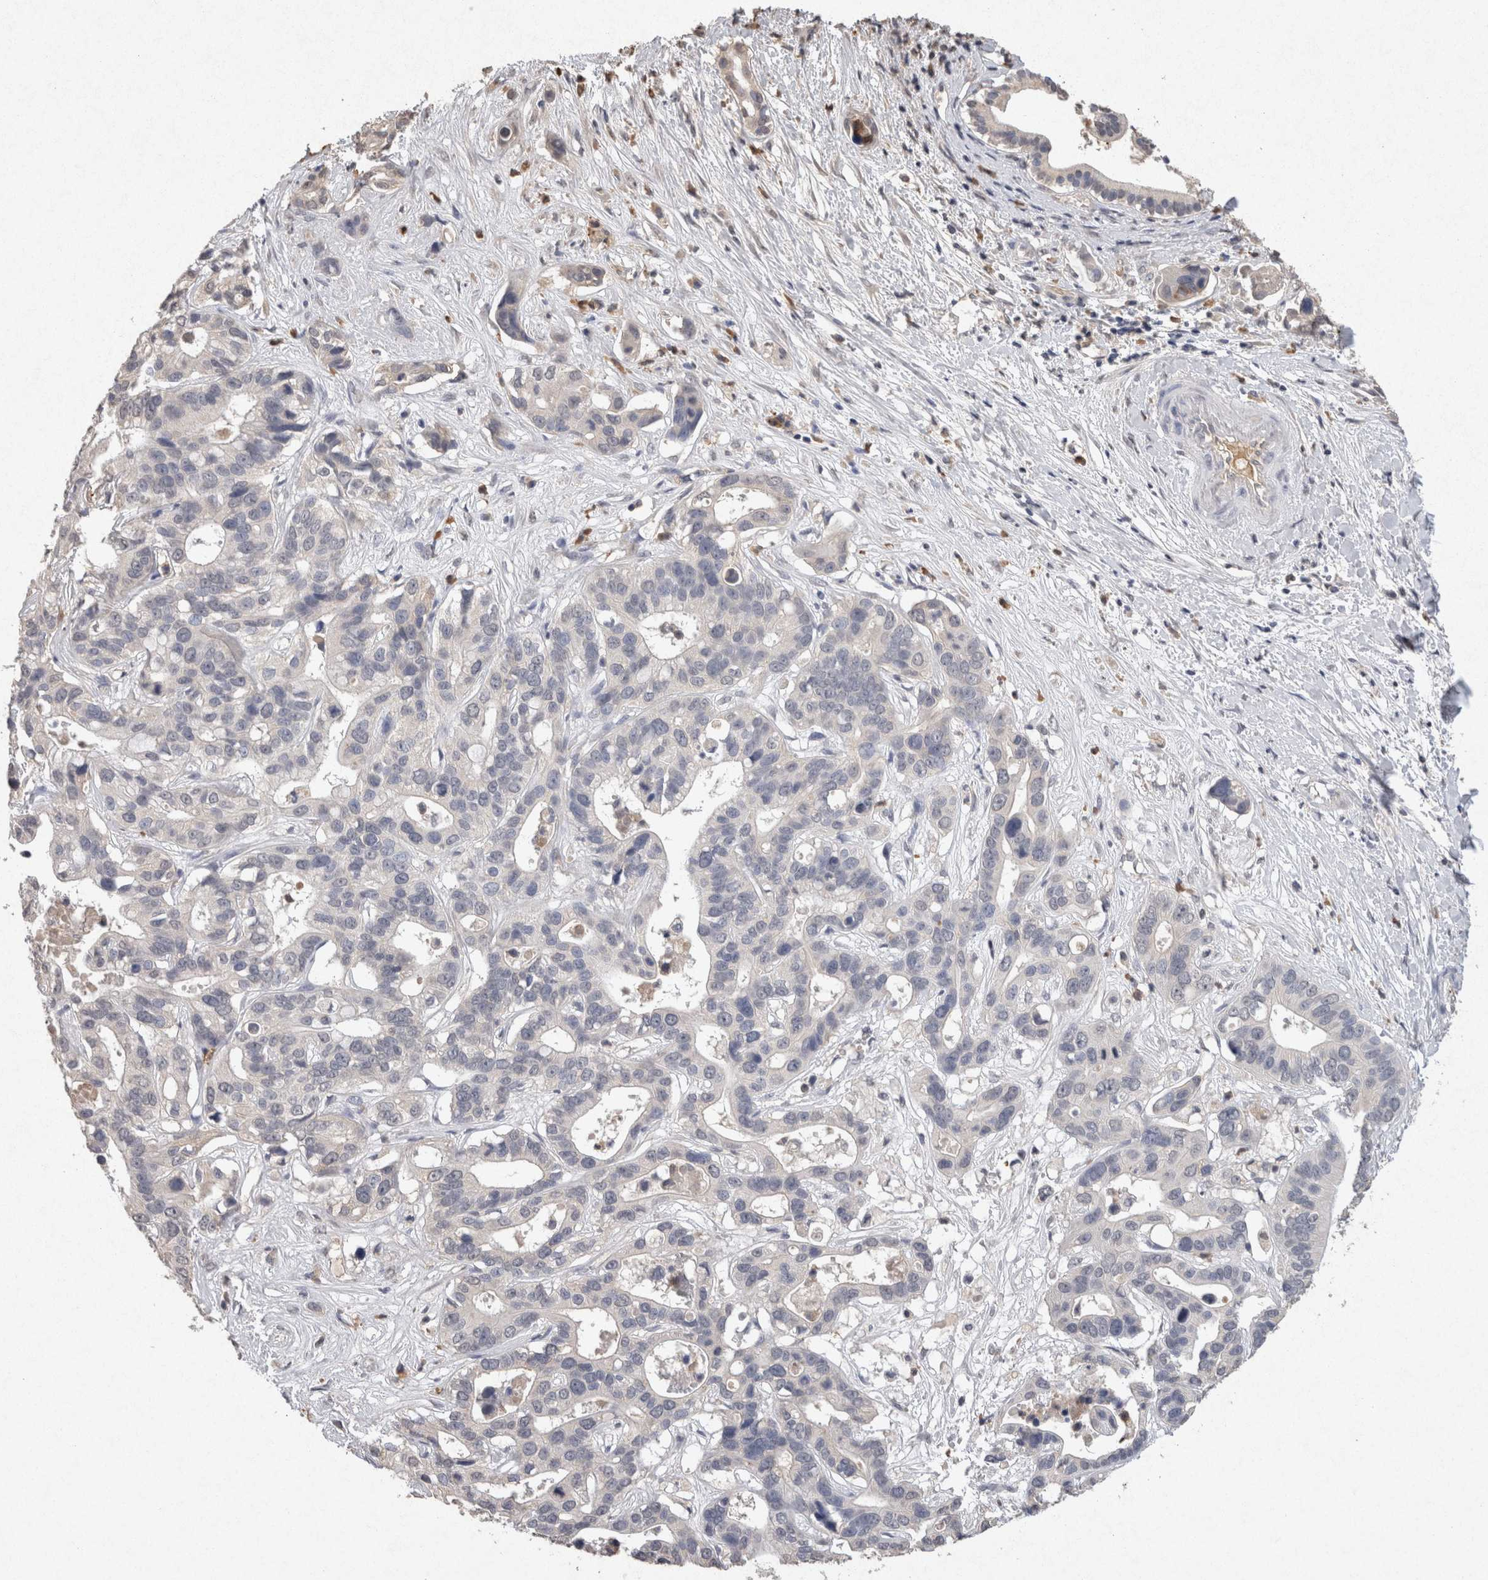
{"staining": {"intensity": "negative", "quantity": "none", "location": "none"}, "tissue": "liver cancer", "cell_type": "Tumor cells", "image_type": "cancer", "snomed": [{"axis": "morphology", "description": "Cholangiocarcinoma"}, {"axis": "topography", "description": "Liver"}], "caption": "An IHC image of liver cancer (cholangiocarcinoma) is shown. There is no staining in tumor cells of liver cancer (cholangiocarcinoma).", "gene": "FABP7", "patient": {"sex": "female", "age": 65}}